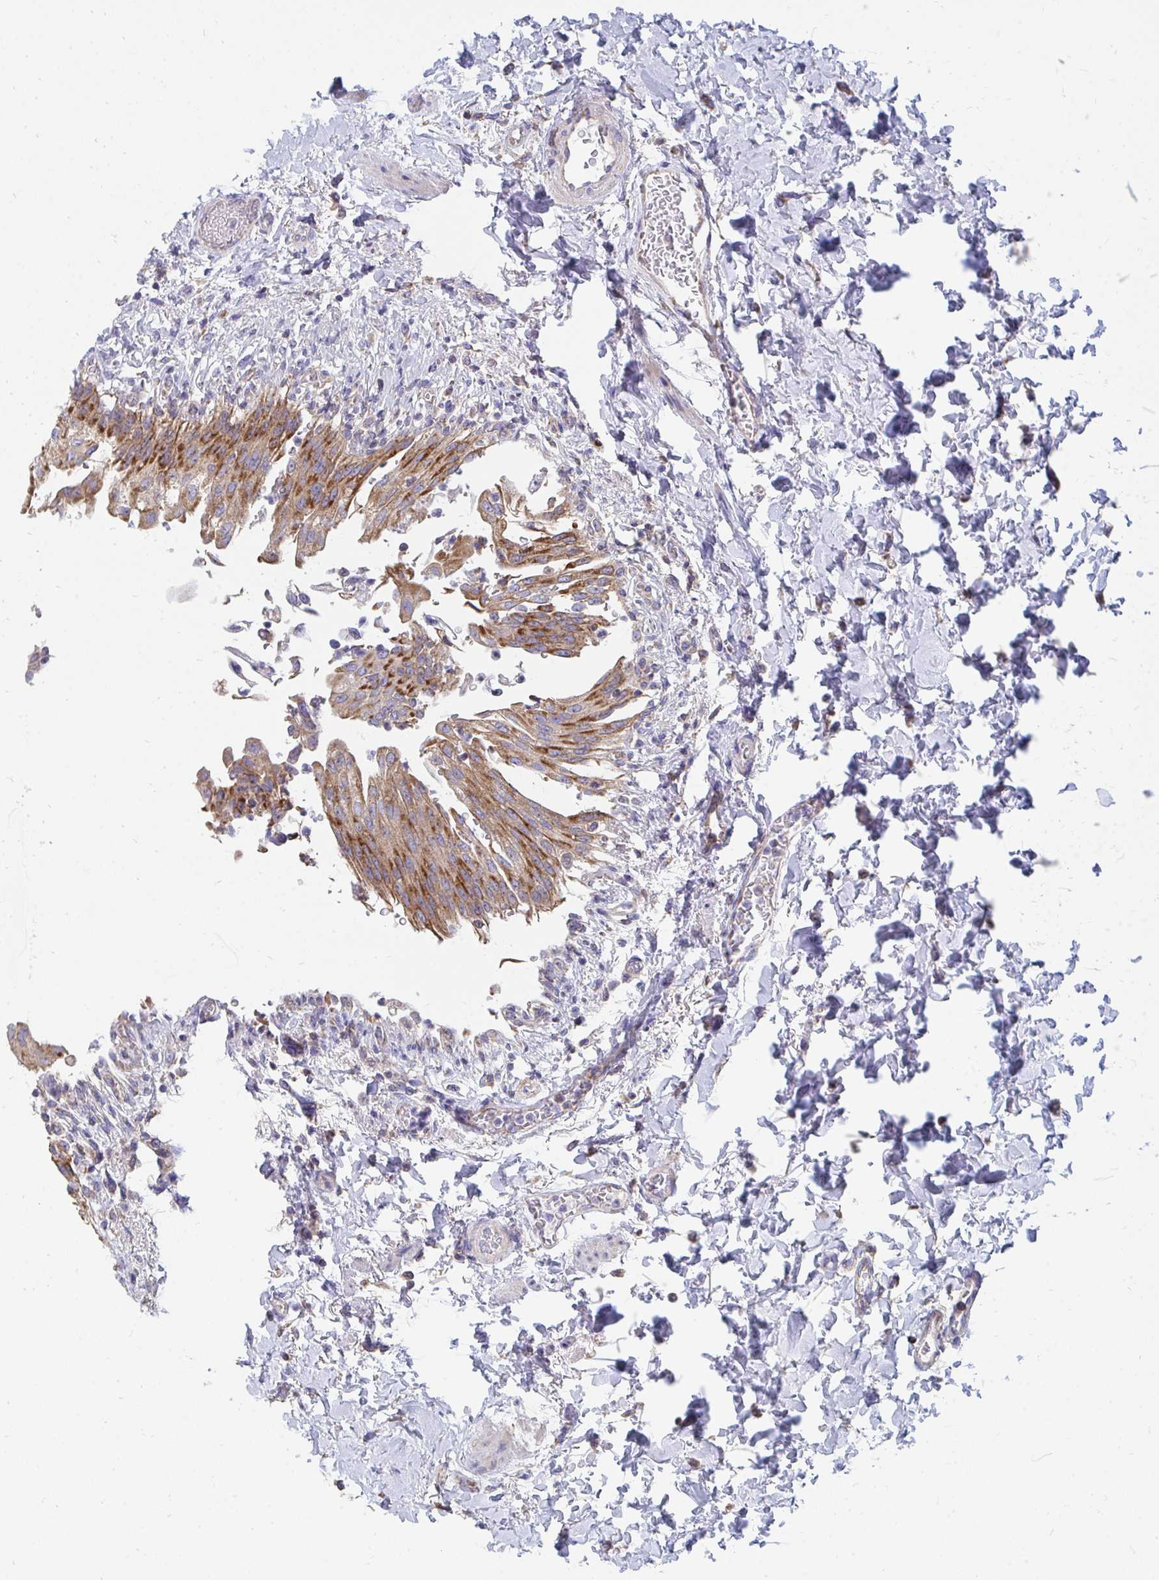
{"staining": {"intensity": "strong", "quantity": "25%-75%", "location": "cytoplasmic/membranous"}, "tissue": "urinary bladder", "cell_type": "Urothelial cells", "image_type": "normal", "snomed": [{"axis": "morphology", "description": "Normal tissue, NOS"}, {"axis": "topography", "description": "Urinary bladder"}, {"axis": "topography", "description": "Peripheral nerve tissue"}], "caption": "The immunohistochemical stain shows strong cytoplasmic/membranous positivity in urothelial cells of benign urinary bladder.", "gene": "PC", "patient": {"sex": "female", "age": 60}}